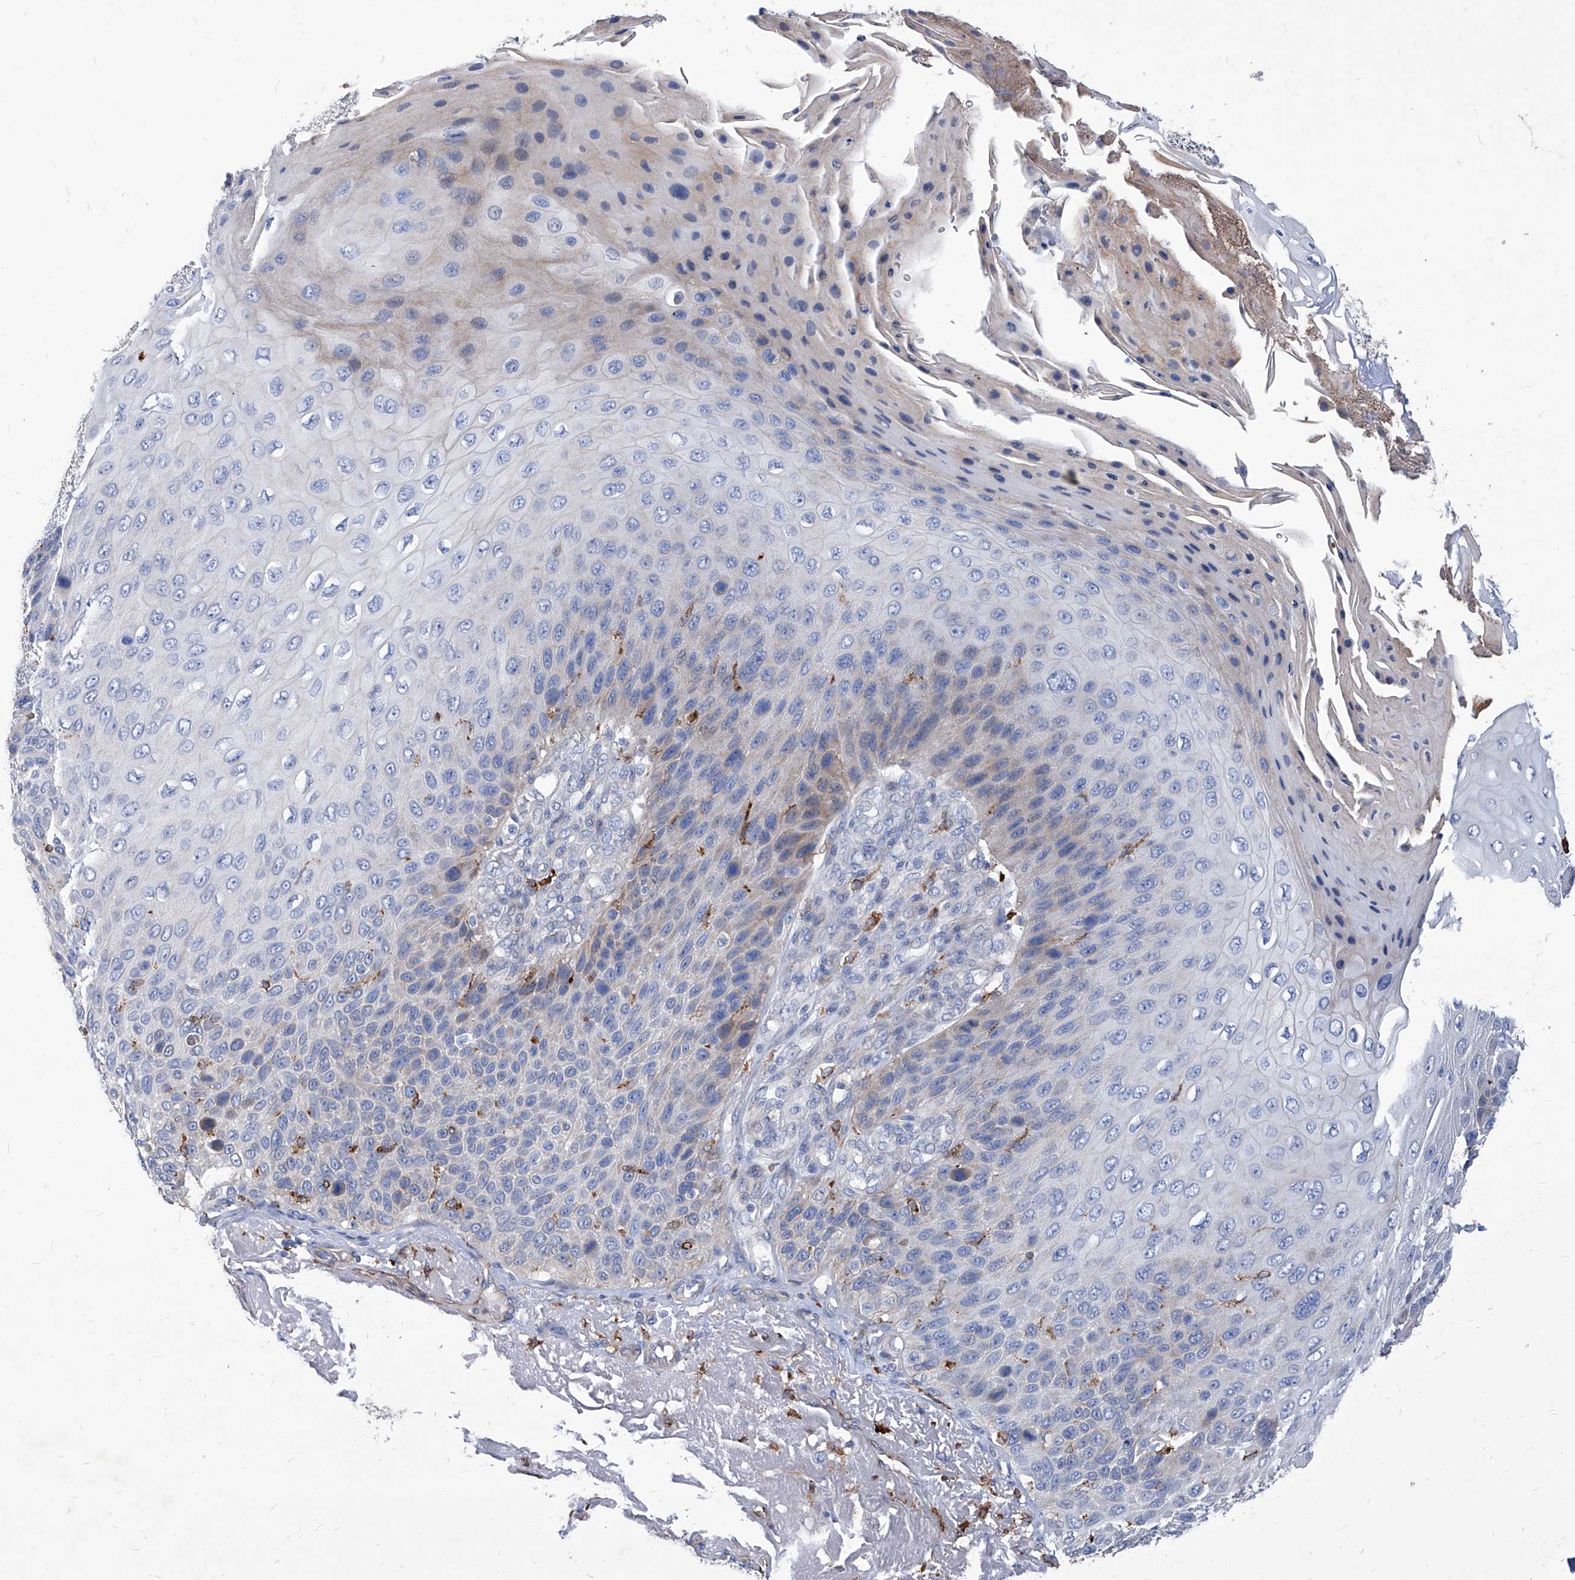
{"staining": {"intensity": "weak", "quantity": "<25%", "location": "cytoplasmic/membranous"}, "tissue": "skin cancer", "cell_type": "Tumor cells", "image_type": "cancer", "snomed": [{"axis": "morphology", "description": "Squamous cell carcinoma, NOS"}, {"axis": "topography", "description": "Skin"}], "caption": "Human skin squamous cell carcinoma stained for a protein using IHC exhibits no expression in tumor cells.", "gene": "UBOX5", "patient": {"sex": "female", "age": 88}}